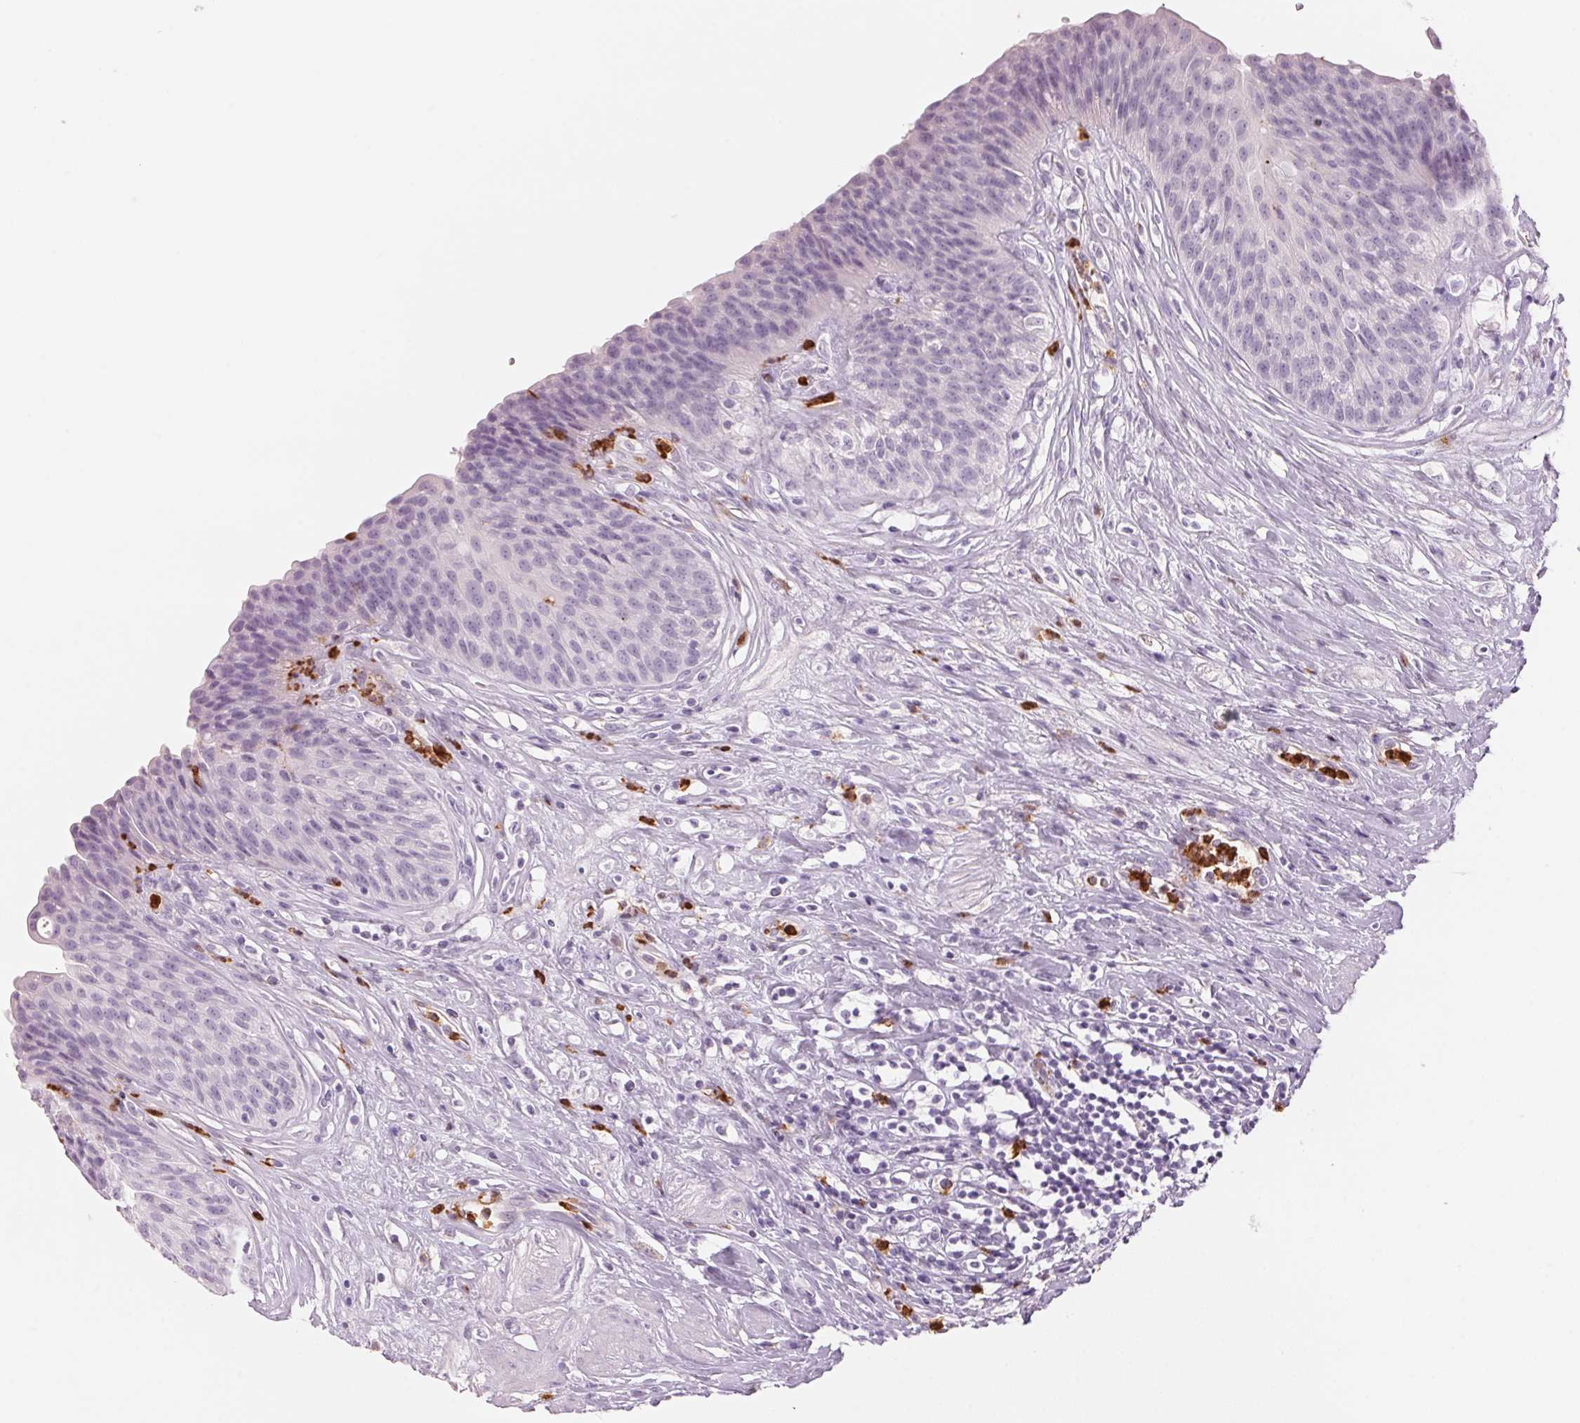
{"staining": {"intensity": "negative", "quantity": "none", "location": "none"}, "tissue": "urinary bladder", "cell_type": "Urothelial cells", "image_type": "normal", "snomed": [{"axis": "morphology", "description": "Normal tissue, NOS"}, {"axis": "topography", "description": "Urinary bladder"}], "caption": "Human urinary bladder stained for a protein using immunohistochemistry (IHC) displays no staining in urothelial cells.", "gene": "KLK7", "patient": {"sex": "female", "age": 56}}